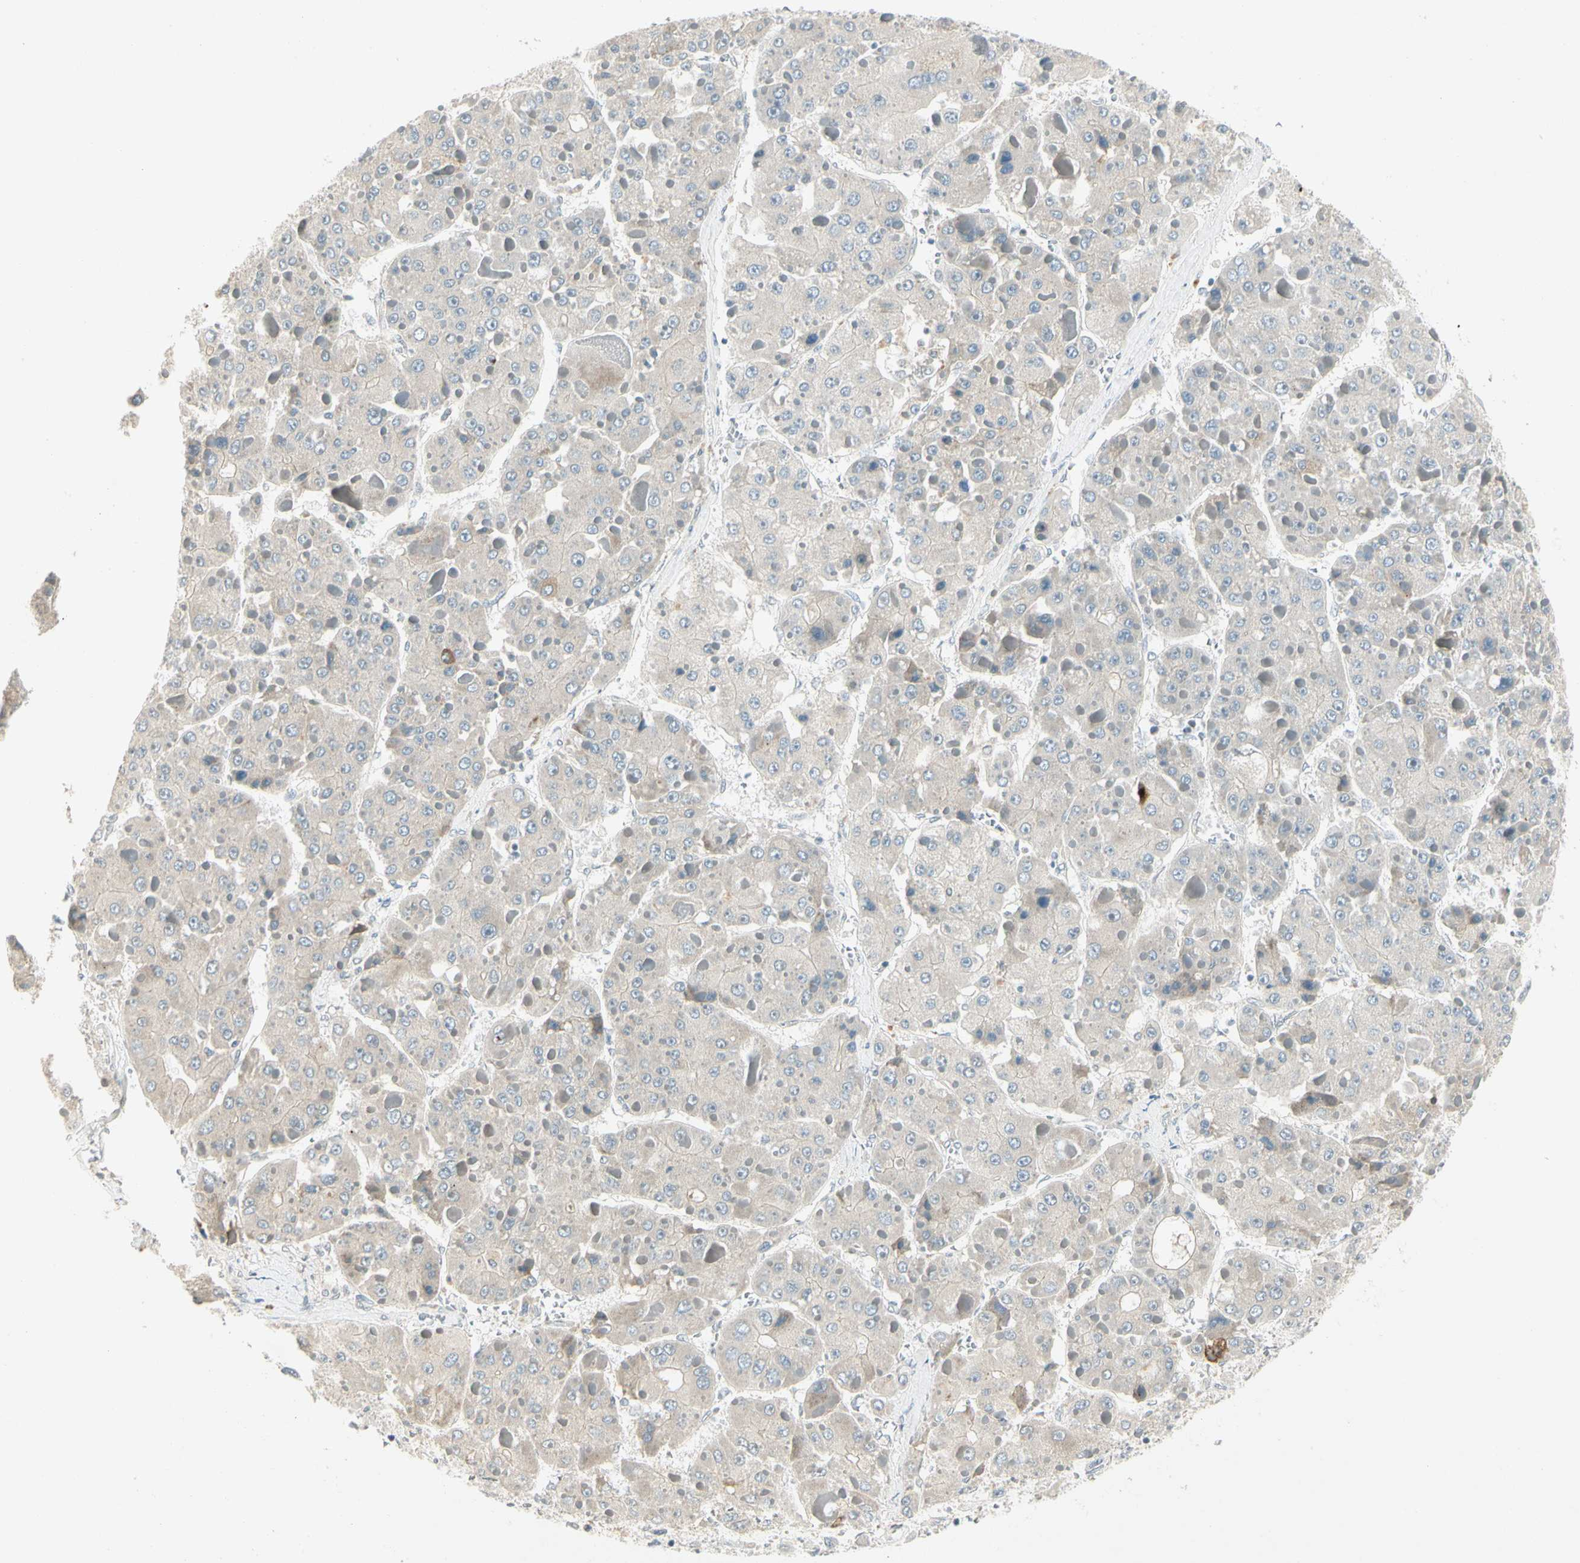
{"staining": {"intensity": "negative", "quantity": "none", "location": "none"}, "tissue": "liver cancer", "cell_type": "Tumor cells", "image_type": "cancer", "snomed": [{"axis": "morphology", "description": "Carcinoma, Hepatocellular, NOS"}, {"axis": "topography", "description": "Liver"}], "caption": "Liver cancer was stained to show a protein in brown. There is no significant expression in tumor cells.", "gene": "PCDHB15", "patient": {"sex": "female", "age": 73}}